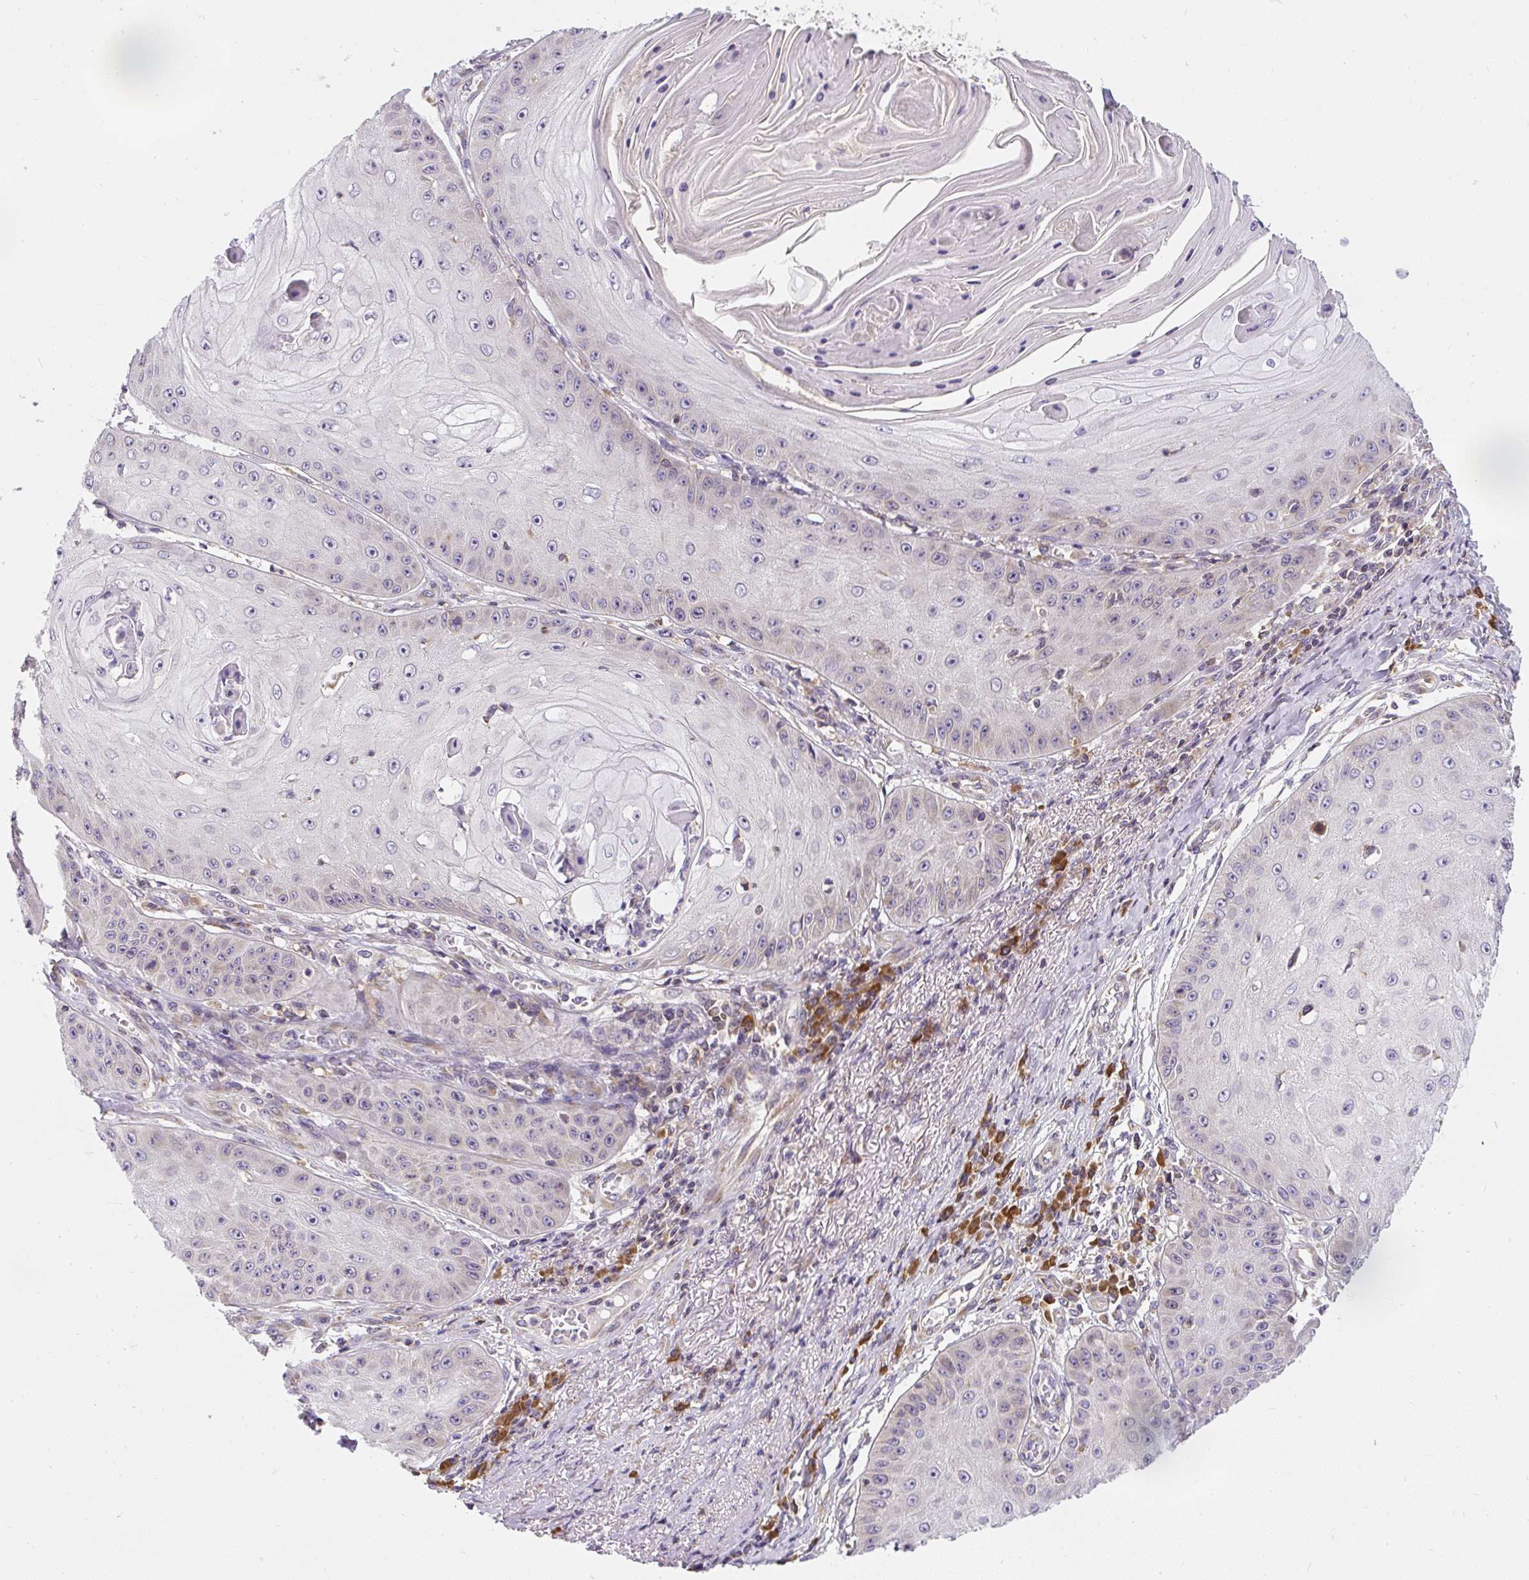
{"staining": {"intensity": "weak", "quantity": "<25%", "location": "cytoplasmic/membranous"}, "tissue": "skin cancer", "cell_type": "Tumor cells", "image_type": "cancer", "snomed": [{"axis": "morphology", "description": "Squamous cell carcinoma, NOS"}, {"axis": "topography", "description": "Skin"}], "caption": "Tumor cells show no significant staining in squamous cell carcinoma (skin).", "gene": "CYP20A1", "patient": {"sex": "male", "age": 70}}